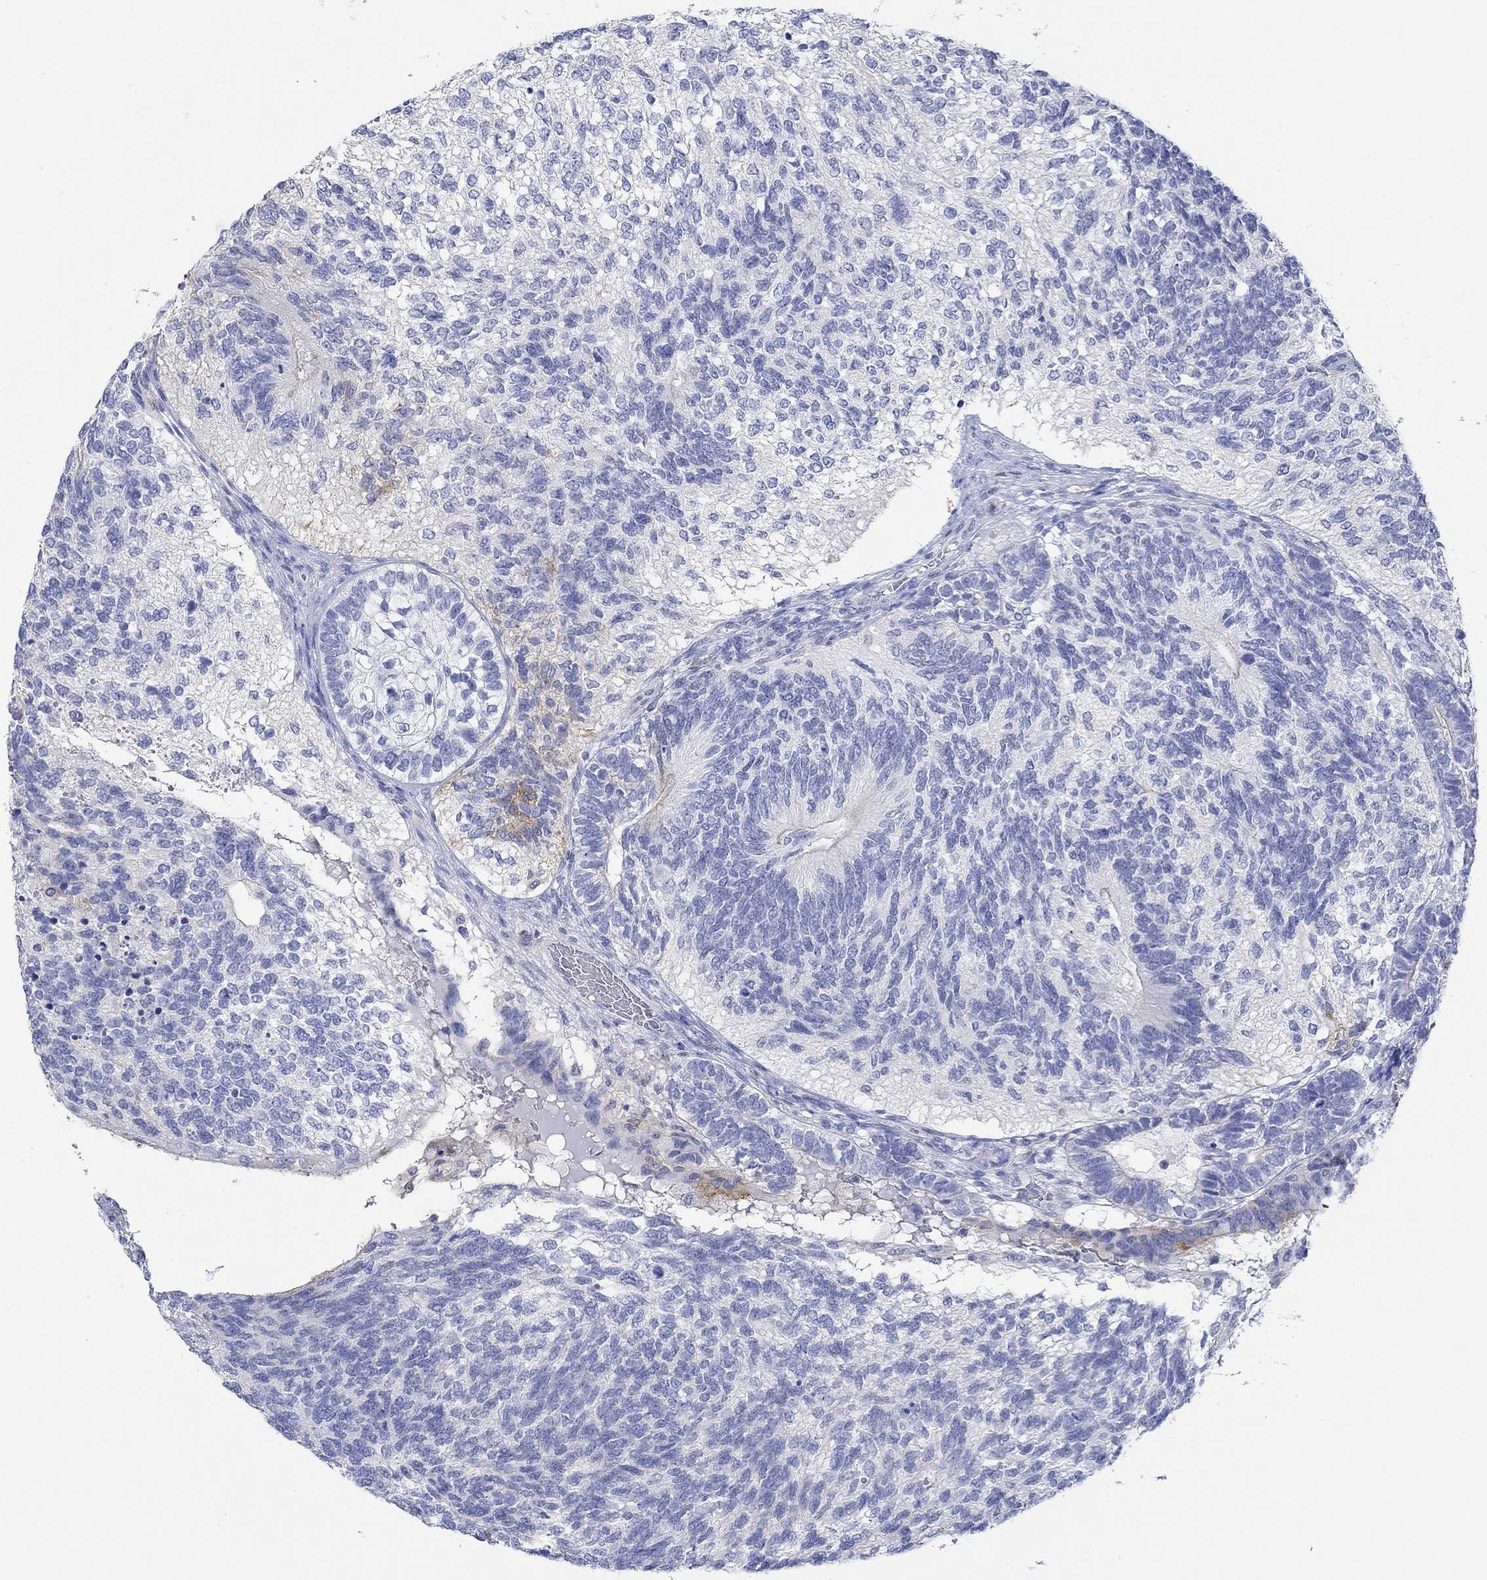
{"staining": {"intensity": "negative", "quantity": "none", "location": "none"}, "tissue": "testis cancer", "cell_type": "Tumor cells", "image_type": "cancer", "snomed": [{"axis": "morphology", "description": "Seminoma, NOS"}, {"axis": "morphology", "description": "Carcinoma, Embryonal, NOS"}, {"axis": "topography", "description": "Testis"}], "caption": "Immunohistochemistry (IHC) histopathology image of testis cancer (embryonal carcinoma) stained for a protein (brown), which reveals no expression in tumor cells. (DAB (3,3'-diaminobenzidine) IHC visualized using brightfield microscopy, high magnification).", "gene": "PPIL6", "patient": {"sex": "male", "age": 41}}